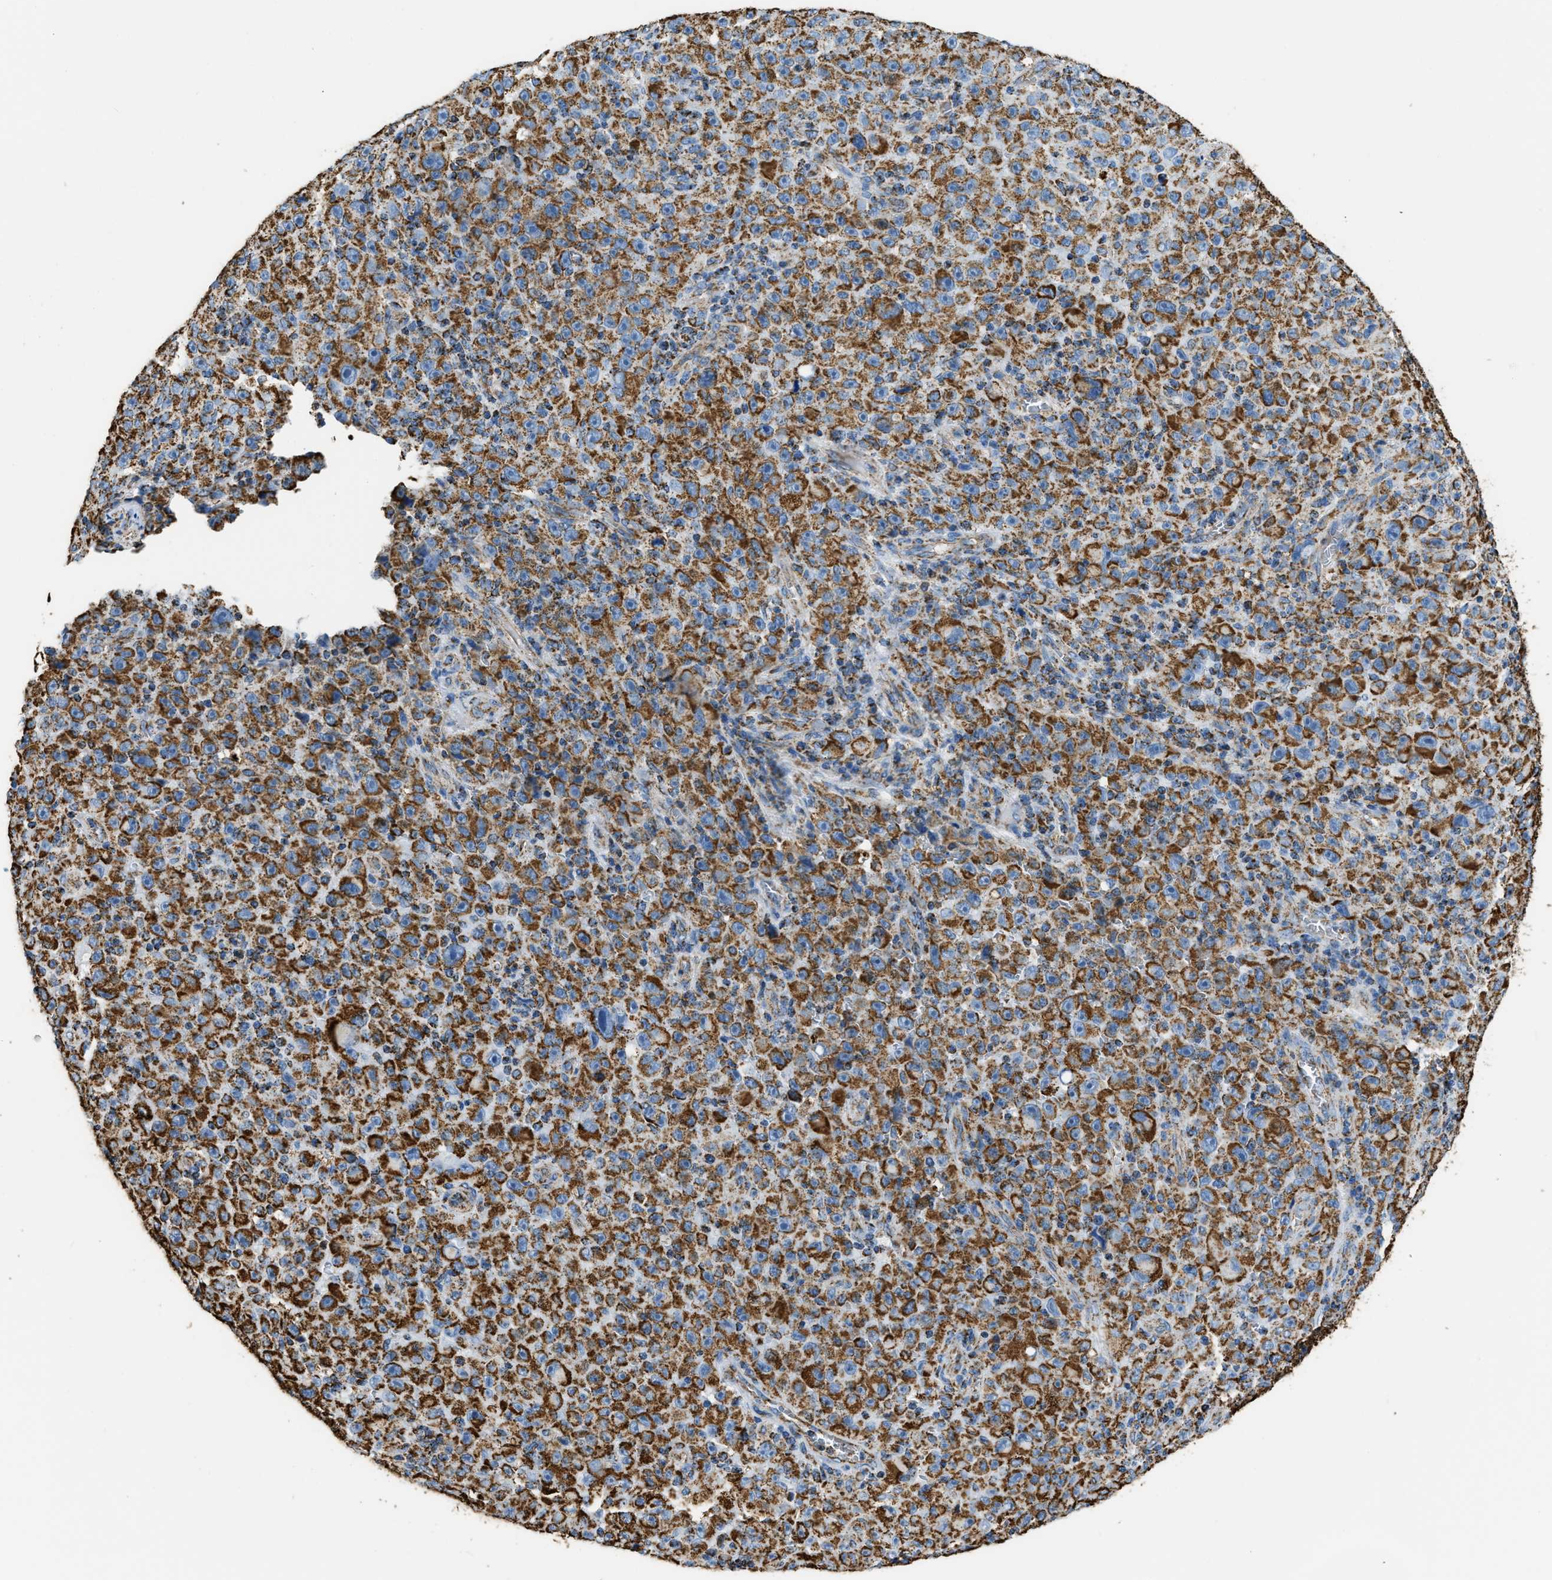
{"staining": {"intensity": "strong", "quantity": ">75%", "location": "cytoplasmic/membranous"}, "tissue": "melanoma", "cell_type": "Tumor cells", "image_type": "cancer", "snomed": [{"axis": "morphology", "description": "Malignant melanoma, NOS"}, {"axis": "topography", "description": "Skin"}], "caption": "Malignant melanoma stained with DAB (3,3'-diaminobenzidine) IHC displays high levels of strong cytoplasmic/membranous expression in approximately >75% of tumor cells.", "gene": "IRX6", "patient": {"sex": "female", "age": 82}}